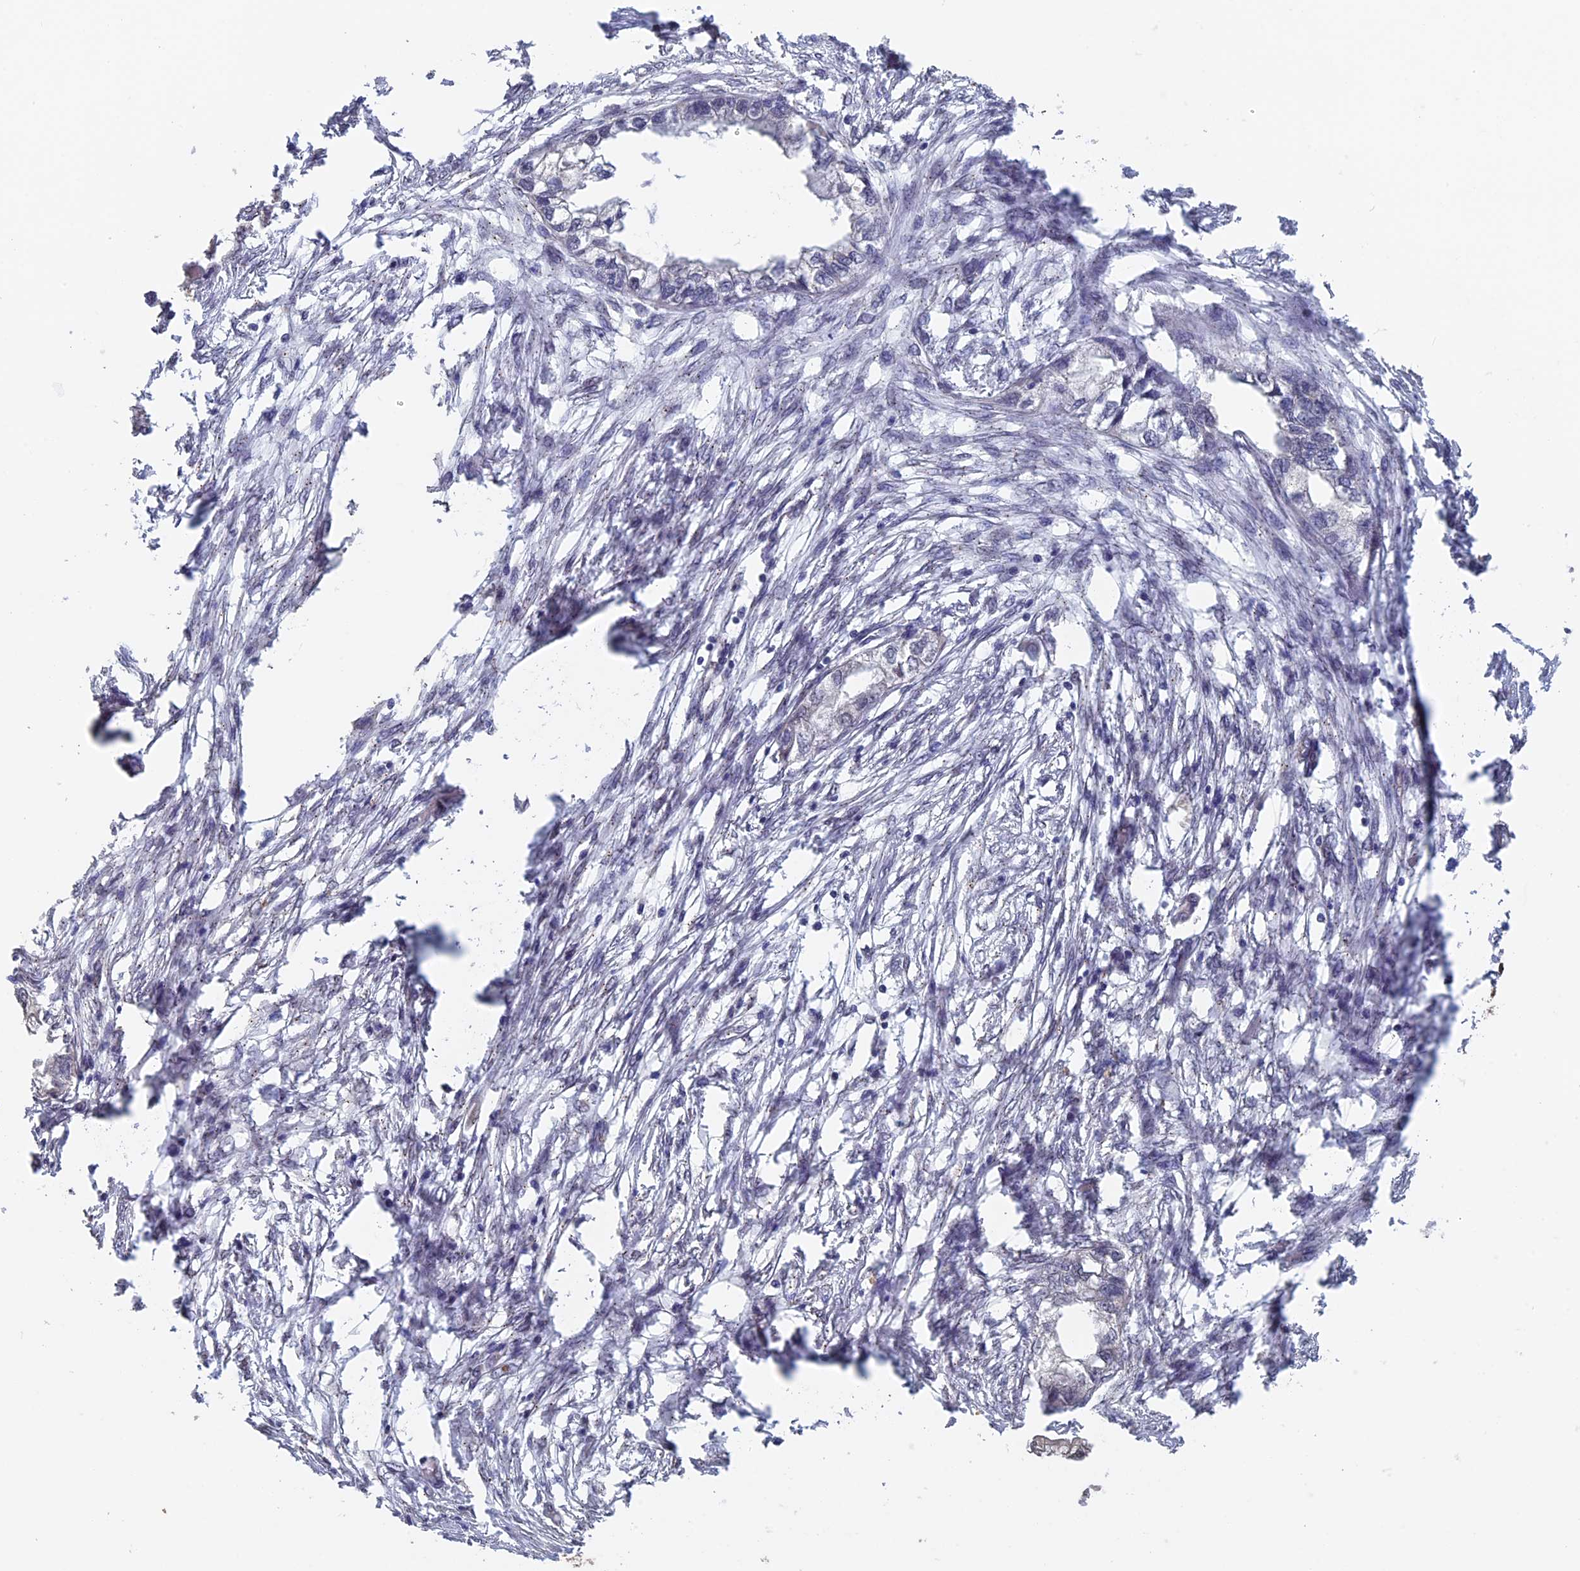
{"staining": {"intensity": "negative", "quantity": "none", "location": "none"}, "tissue": "endometrial cancer", "cell_type": "Tumor cells", "image_type": "cancer", "snomed": [{"axis": "morphology", "description": "Adenocarcinoma, NOS"}, {"axis": "morphology", "description": "Adenocarcinoma, metastatic, NOS"}, {"axis": "topography", "description": "Adipose tissue"}, {"axis": "topography", "description": "Endometrium"}], "caption": "An immunohistochemistry (IHC) photomicrograph of endometrial cancer (adenocarcinoma) is shown. There is no staining in tumor cells of endometrial cancer (adenocarcinoma).", "gene": "PIGQ", "patient": {"sex": "female", "age": 67}}